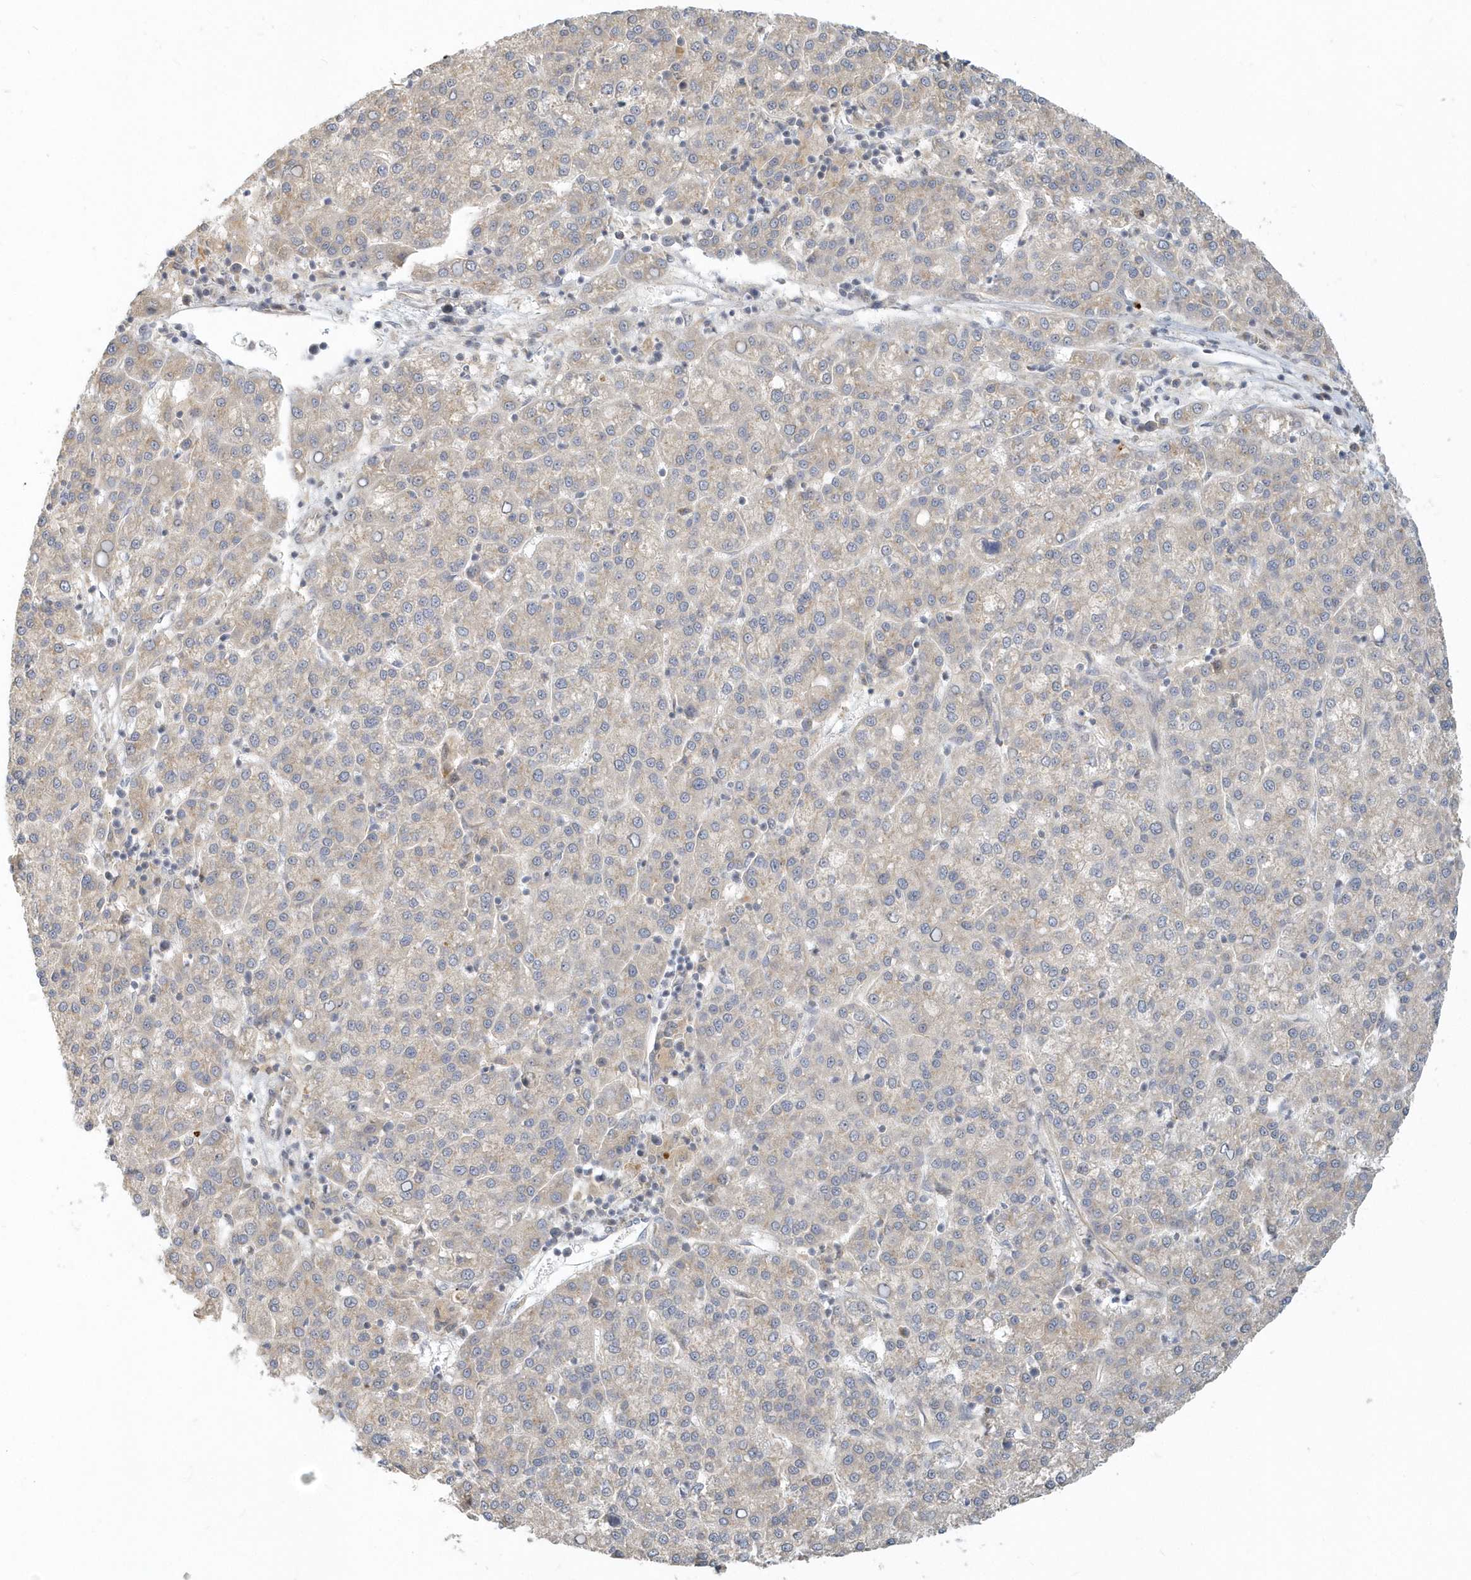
{"staining": {"intensity": "weak", "quantity": "<25%", "location": "cytoplasmic/membranous"}, "tissue": "liver cancer", "cell_type": "Tumor cells", "image_type": "cancer", "snomed": [{"axis": "morphology", "description": "Carcinoma, Hepatocellular, NOS"}, {"axis": "topography", "description": "Liver"}], "caption": "DAB (3,3'-diaminobenzidine) immunohistochemical staining of liver hepatocellular carcinoma shows no significant positivity in tumor cells. (DAB (3,3'-diaminobenzidine) immunohistochemistry (IHC) visualized using brightfield microscopy, high magnification).", "gene": "NAPB", "patient": {"sex": "female", "age": 58}}